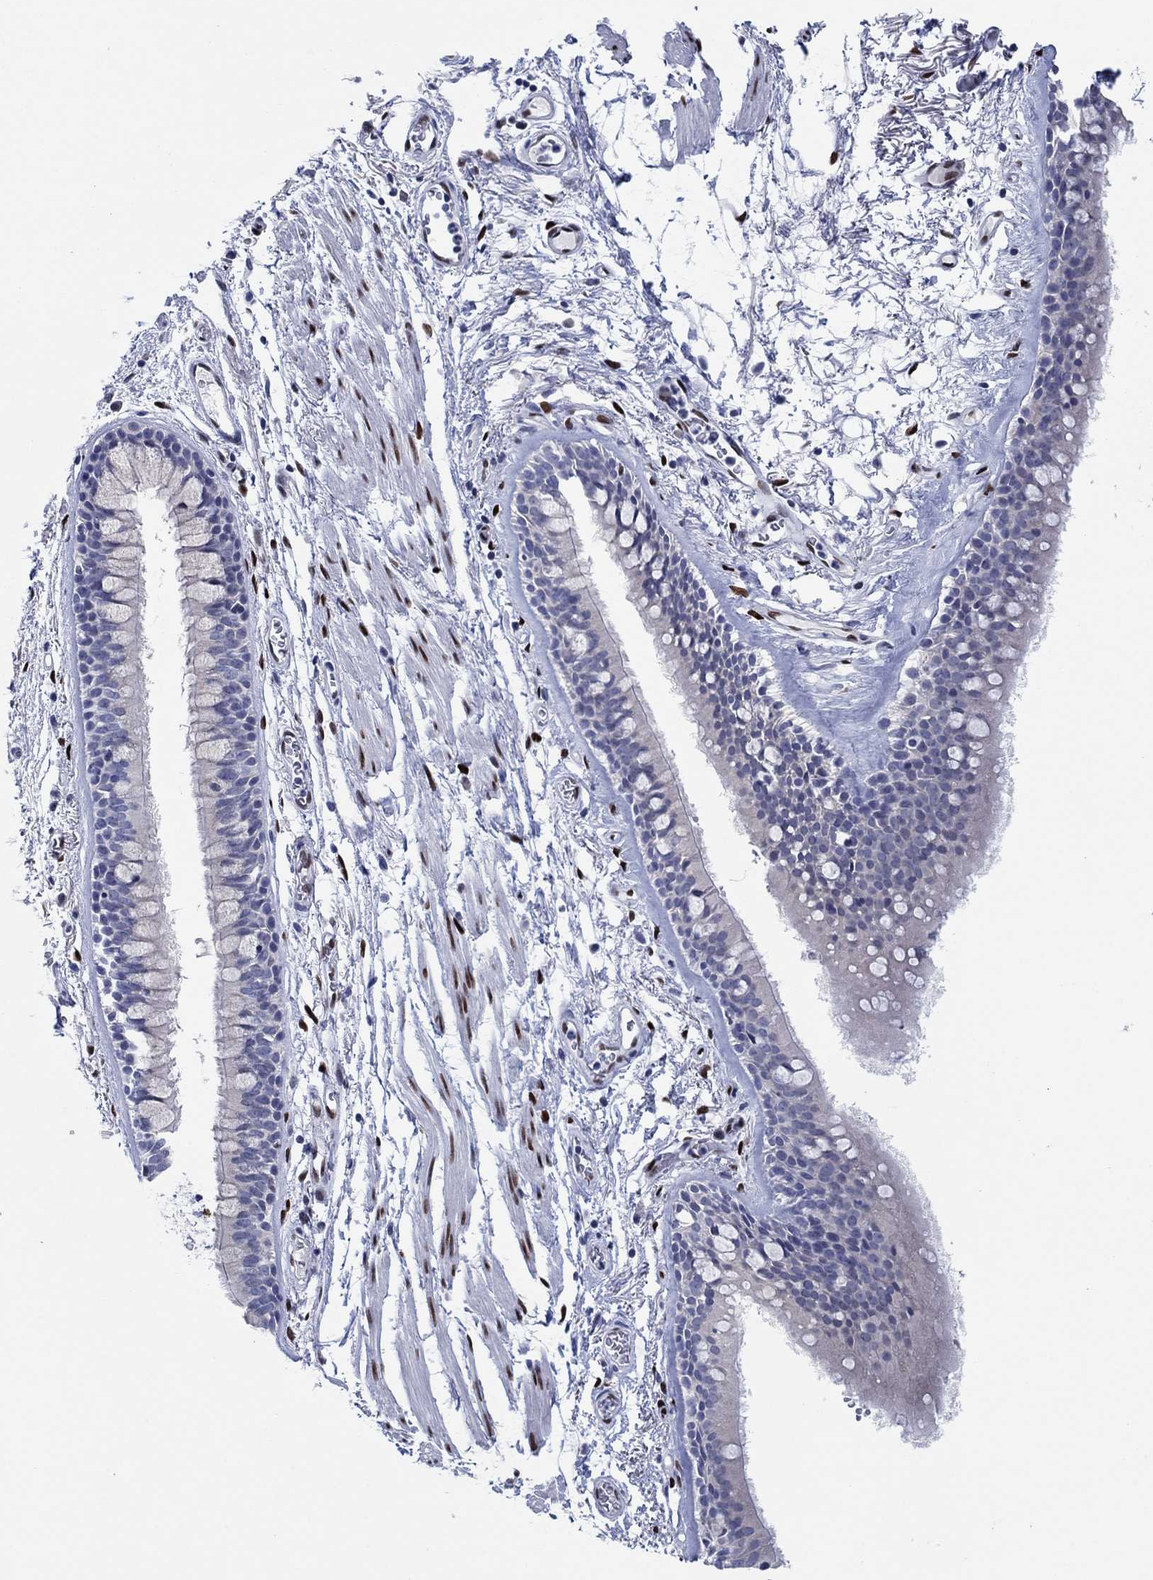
{"staining": {"intensity": "negative", "quantity": "none", "location": "none"}, "tissue": "bronchus", "cell_type": "Respiratory epithelial cells", "image_type": "normal", "snomed": [{"axis": "morphology", "description": "Normal tissue, NOS"}, {"axis": "topography", "description": "Bronchus"}, {"axis": "topography", "description": "Lung"}], "caption": "Immunohistochemistry (IHC) of unremarkable bronchus displays no expression in respiratory epithelial cells.", "gene": "ZEB1", "patient": {"sex": "female", "age": 57}}